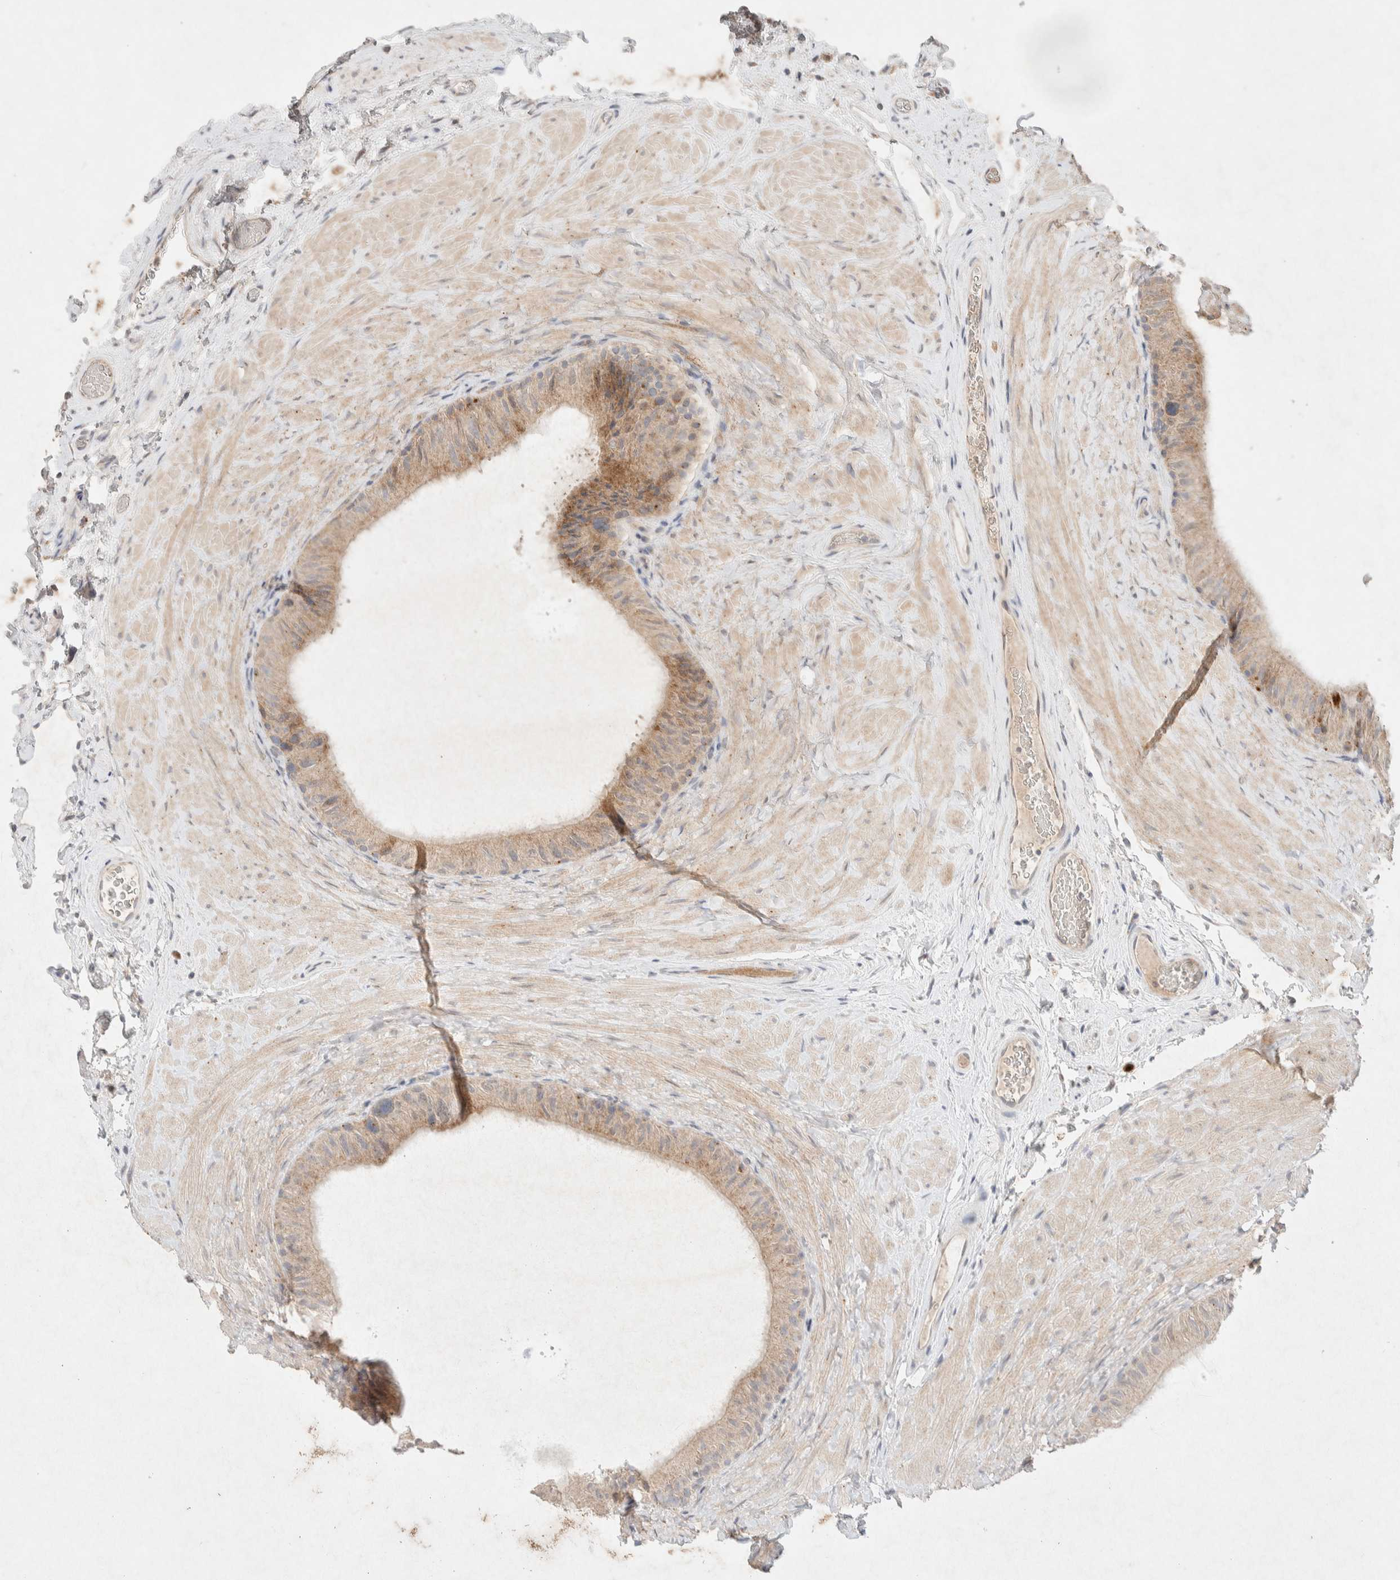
{"staining": {"intensity": "weak", "quantity": "25%-75%", "location": "cytoplasmic/membranous"}, "tissue": "epididymis", "cell_type": "Glandular cells", "image_type": "normal", "snomed": [{"axis": "morphology", "description": "Normal tissue, NOS"}, {"axis": "topography", "description": "Epididymis"}], "caption": "DAB immunohistochemical staining of benign epididymis shows weak cytoplasmic/membranous protein staining in about 25%-75% of glandular cells. The protein is shown in brown color, while the nuclei are stained blue.", "gene": "GNAI1", "patient": {"sex": "male", "age": 49}}